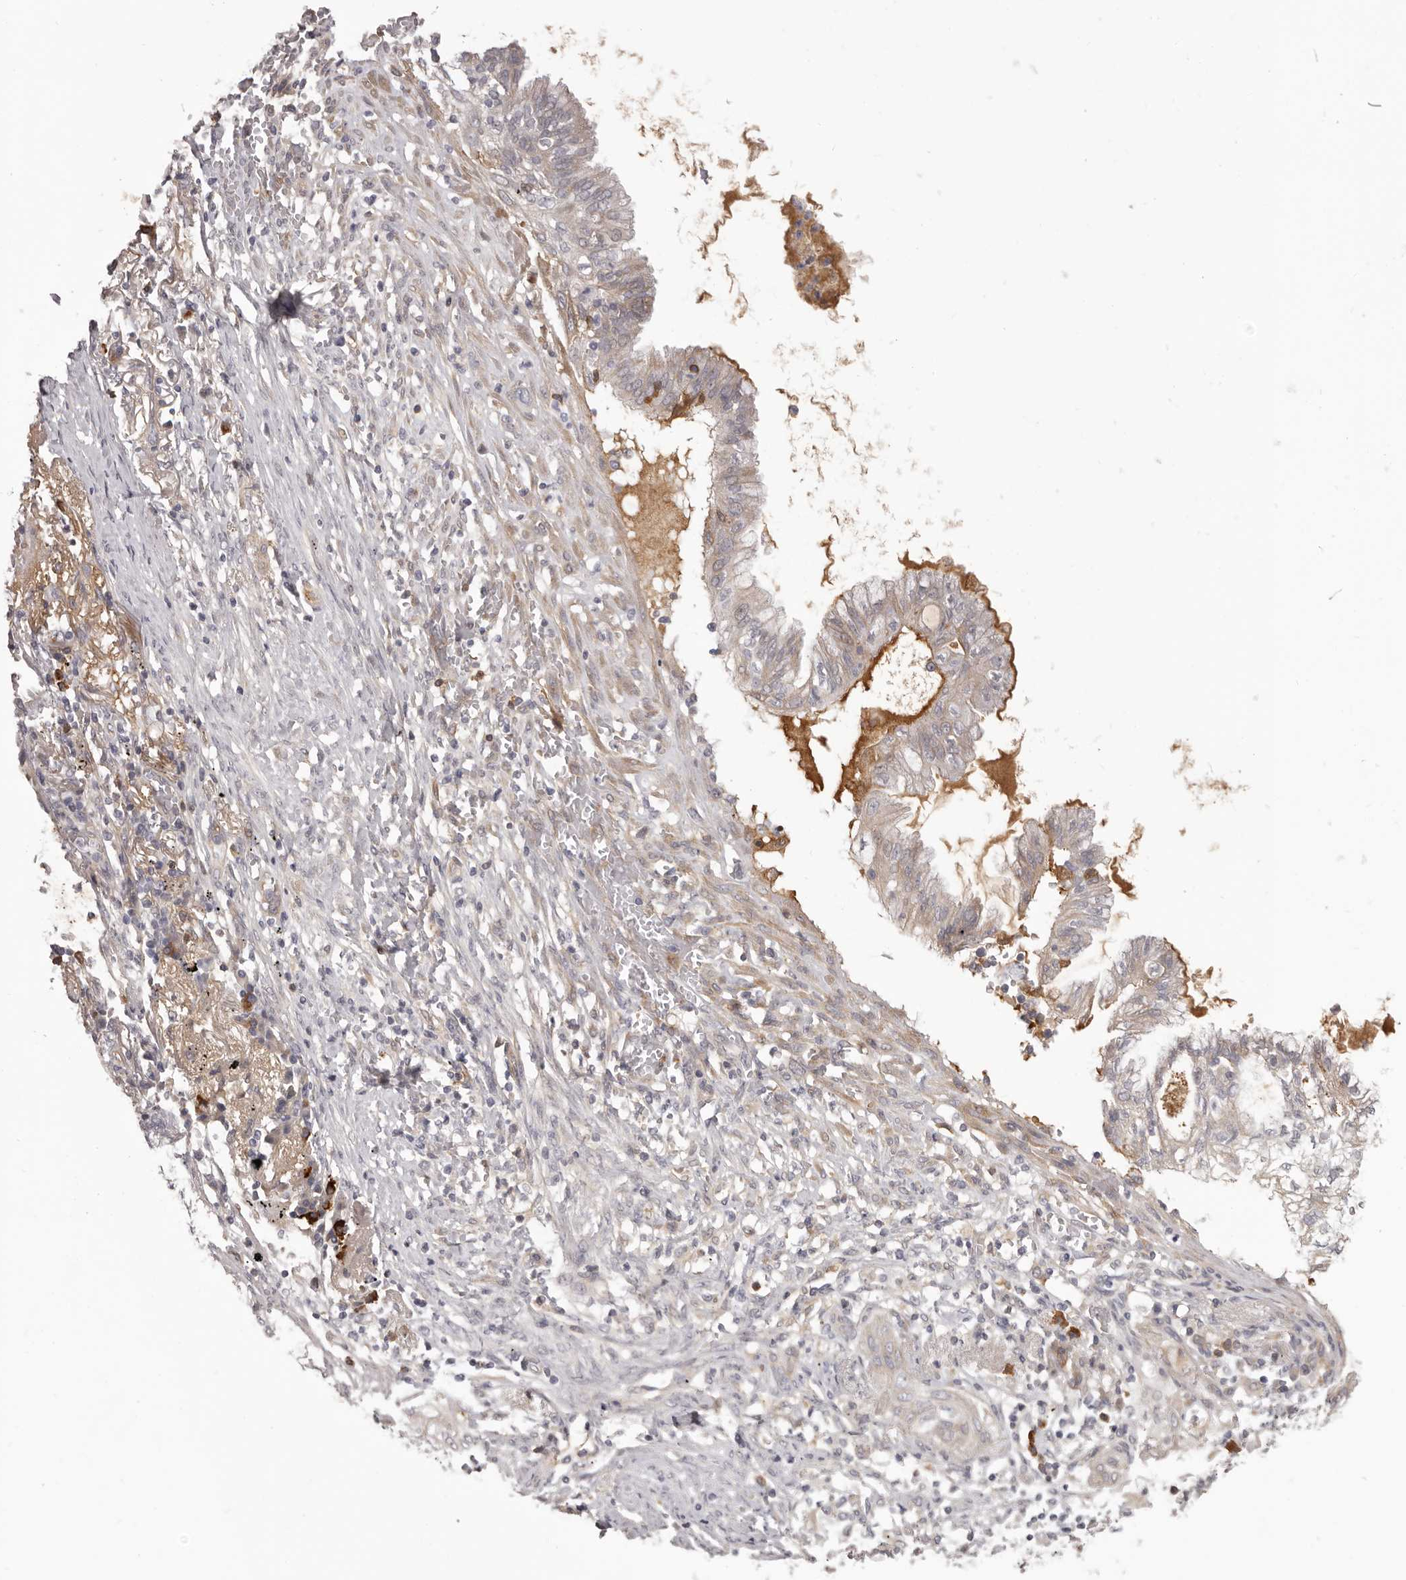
{"staining": {"intensity": "moderate", "quantity": "<25%", "location": "cytoplasmic/membranous"}, "tissue": "lung cancer", "cell_type": "Tumor cells", "image_type": "cancer", "snomed": [{"axis": "morphology", "description": "Adenocarcinoma, NOS"}, {"axis": "topography", "description": "Lung"}], "caption": "Brown immunohistochemical staining in human lung cancer (adenocarcinoma) displays moderate cytoplasmic/membranous positivity in about <25% of tumor cells.", "gene": "OTUD3", "patient": {"sex": "female", "age": 70}}